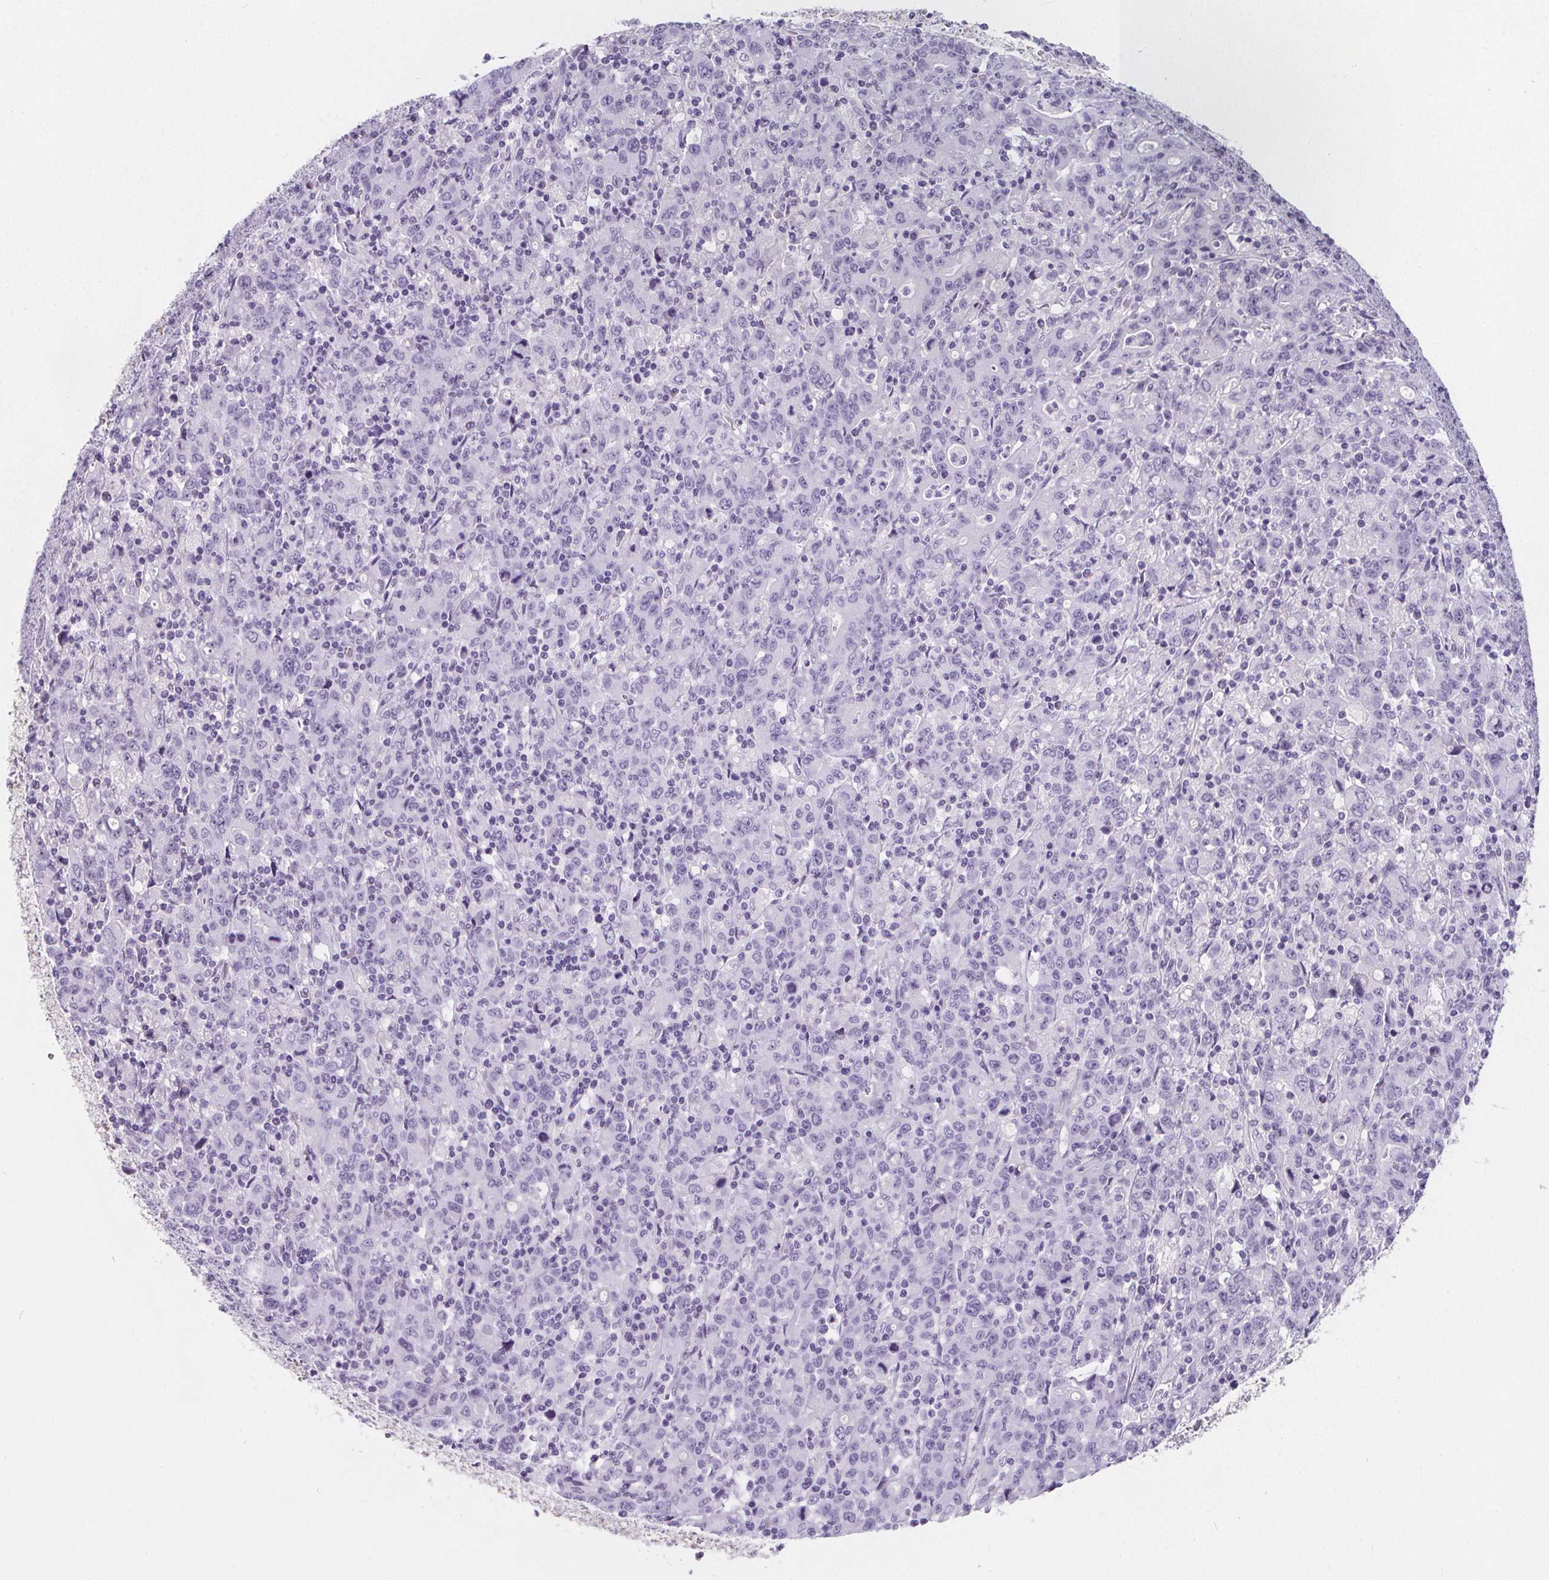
{"staining": {"intensity": "negative", "quantity": "none", "location": "none"}, "tissue": "stomach cancer", "cell_type": "Tumor cells", "image_type": "cancer", "snomed": [{"axis": "morphology", "description": "Adenocarcinoma, NOS"}, {"axis": "topography", "description": "Stomach, upper"}], "caption": "High power microscopy photomicrograph of an immunohistochemistry photomicrograph of adenocarcinoma (stomach), revealing no significant staining in tumor cells.", "gene": "ADRB1", "patient": {"sex": "male", "age": 69}}